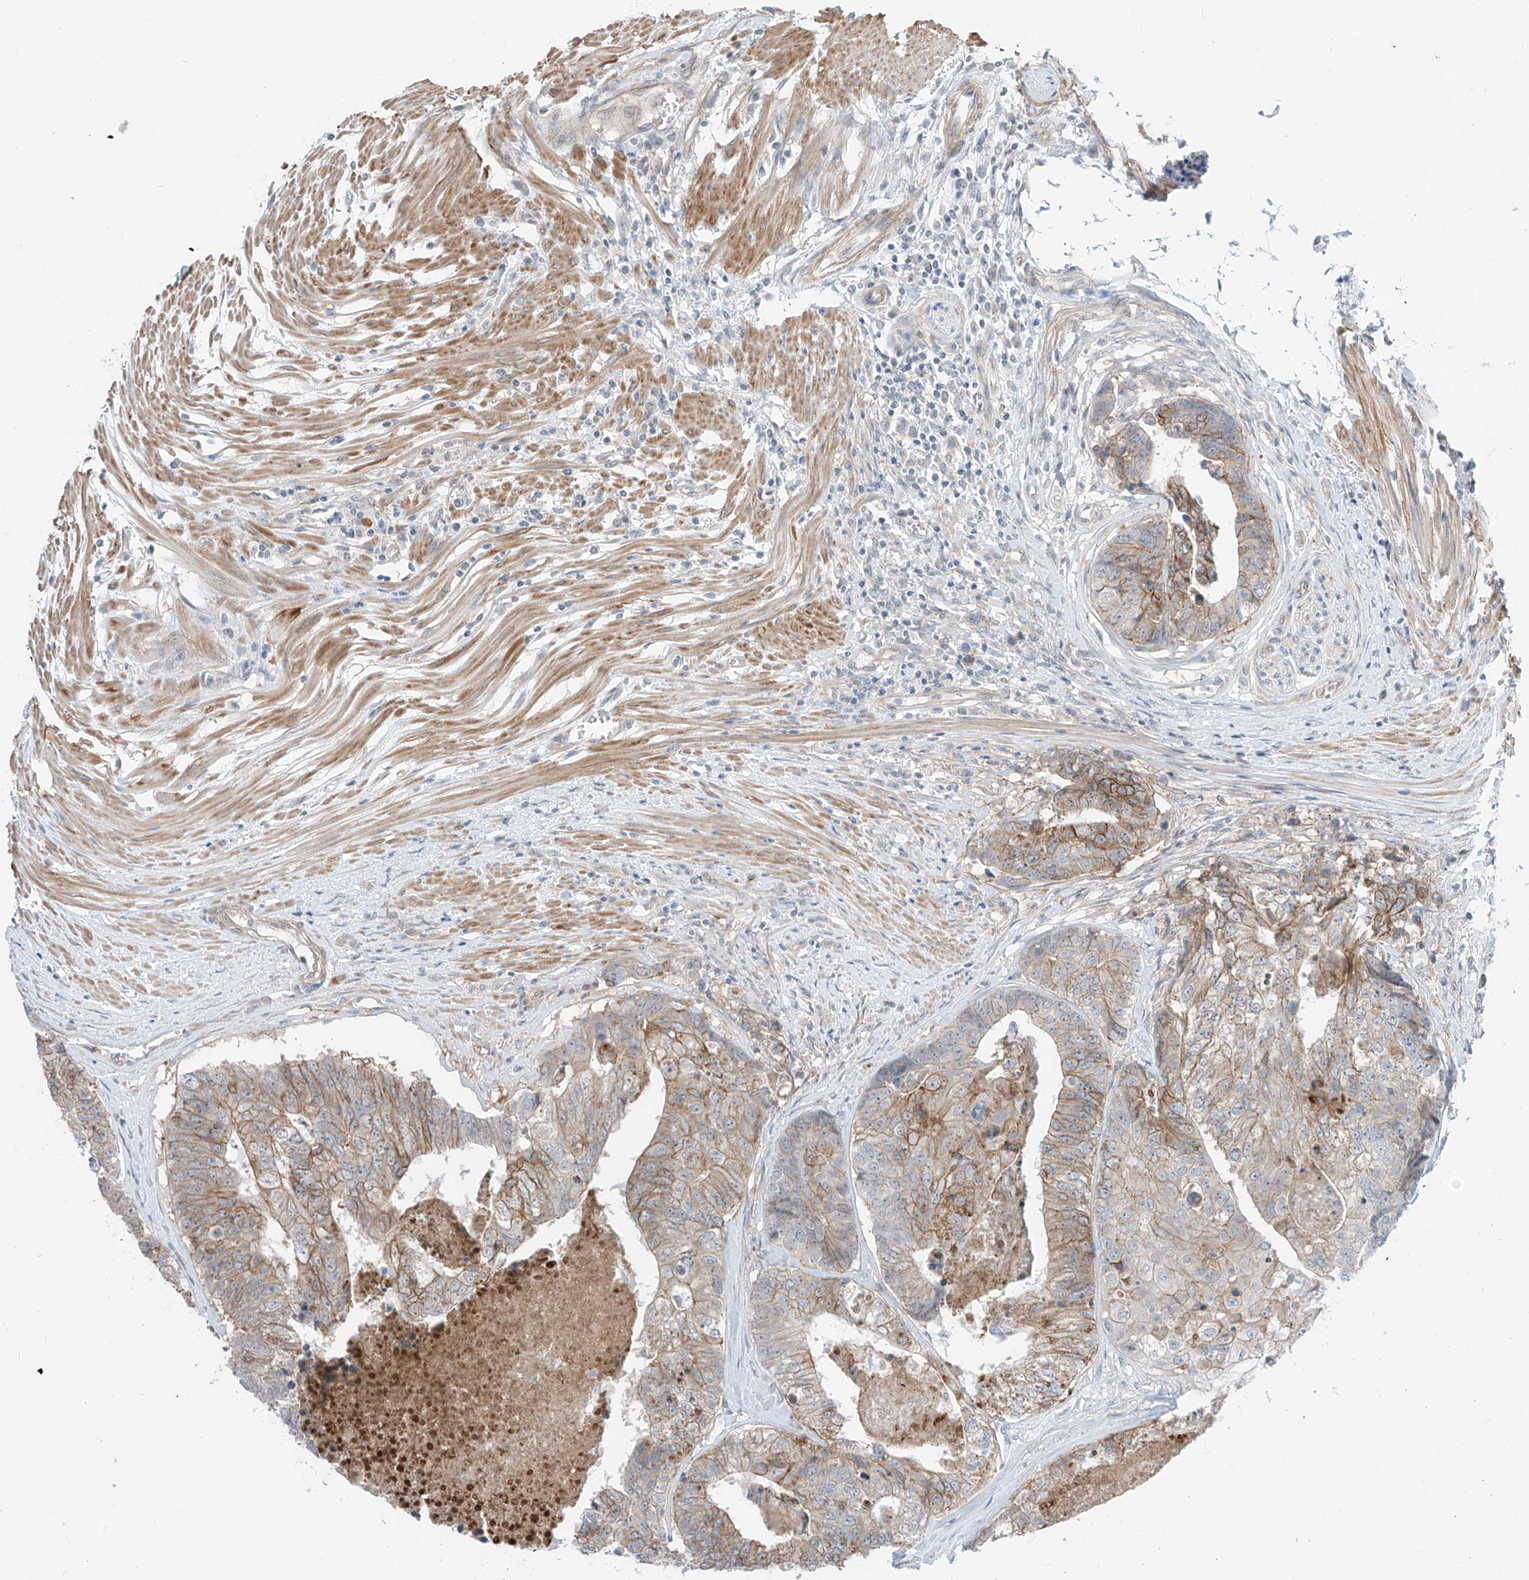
{"staining": {"intensity": "moderate", "quantity": ">75%", "location": "cytoplasmic/membranous"}, "tissue": "colorectal cancer", "cell_type": "Tumor cells", "image_type": "cancer", "snomed": [{"axis": "morphology", "description": "Adenocarcinoma, NOS"}, {"axis": "topography", "description": "Colon"}], "caption": "Moderate cytoplasmic/membranous staining is identified in about >75% of tumor cells in colorectal adenocarcinoma.", "gene": "ABLIM2", "patient": {"sex": "female", "age": 67}}